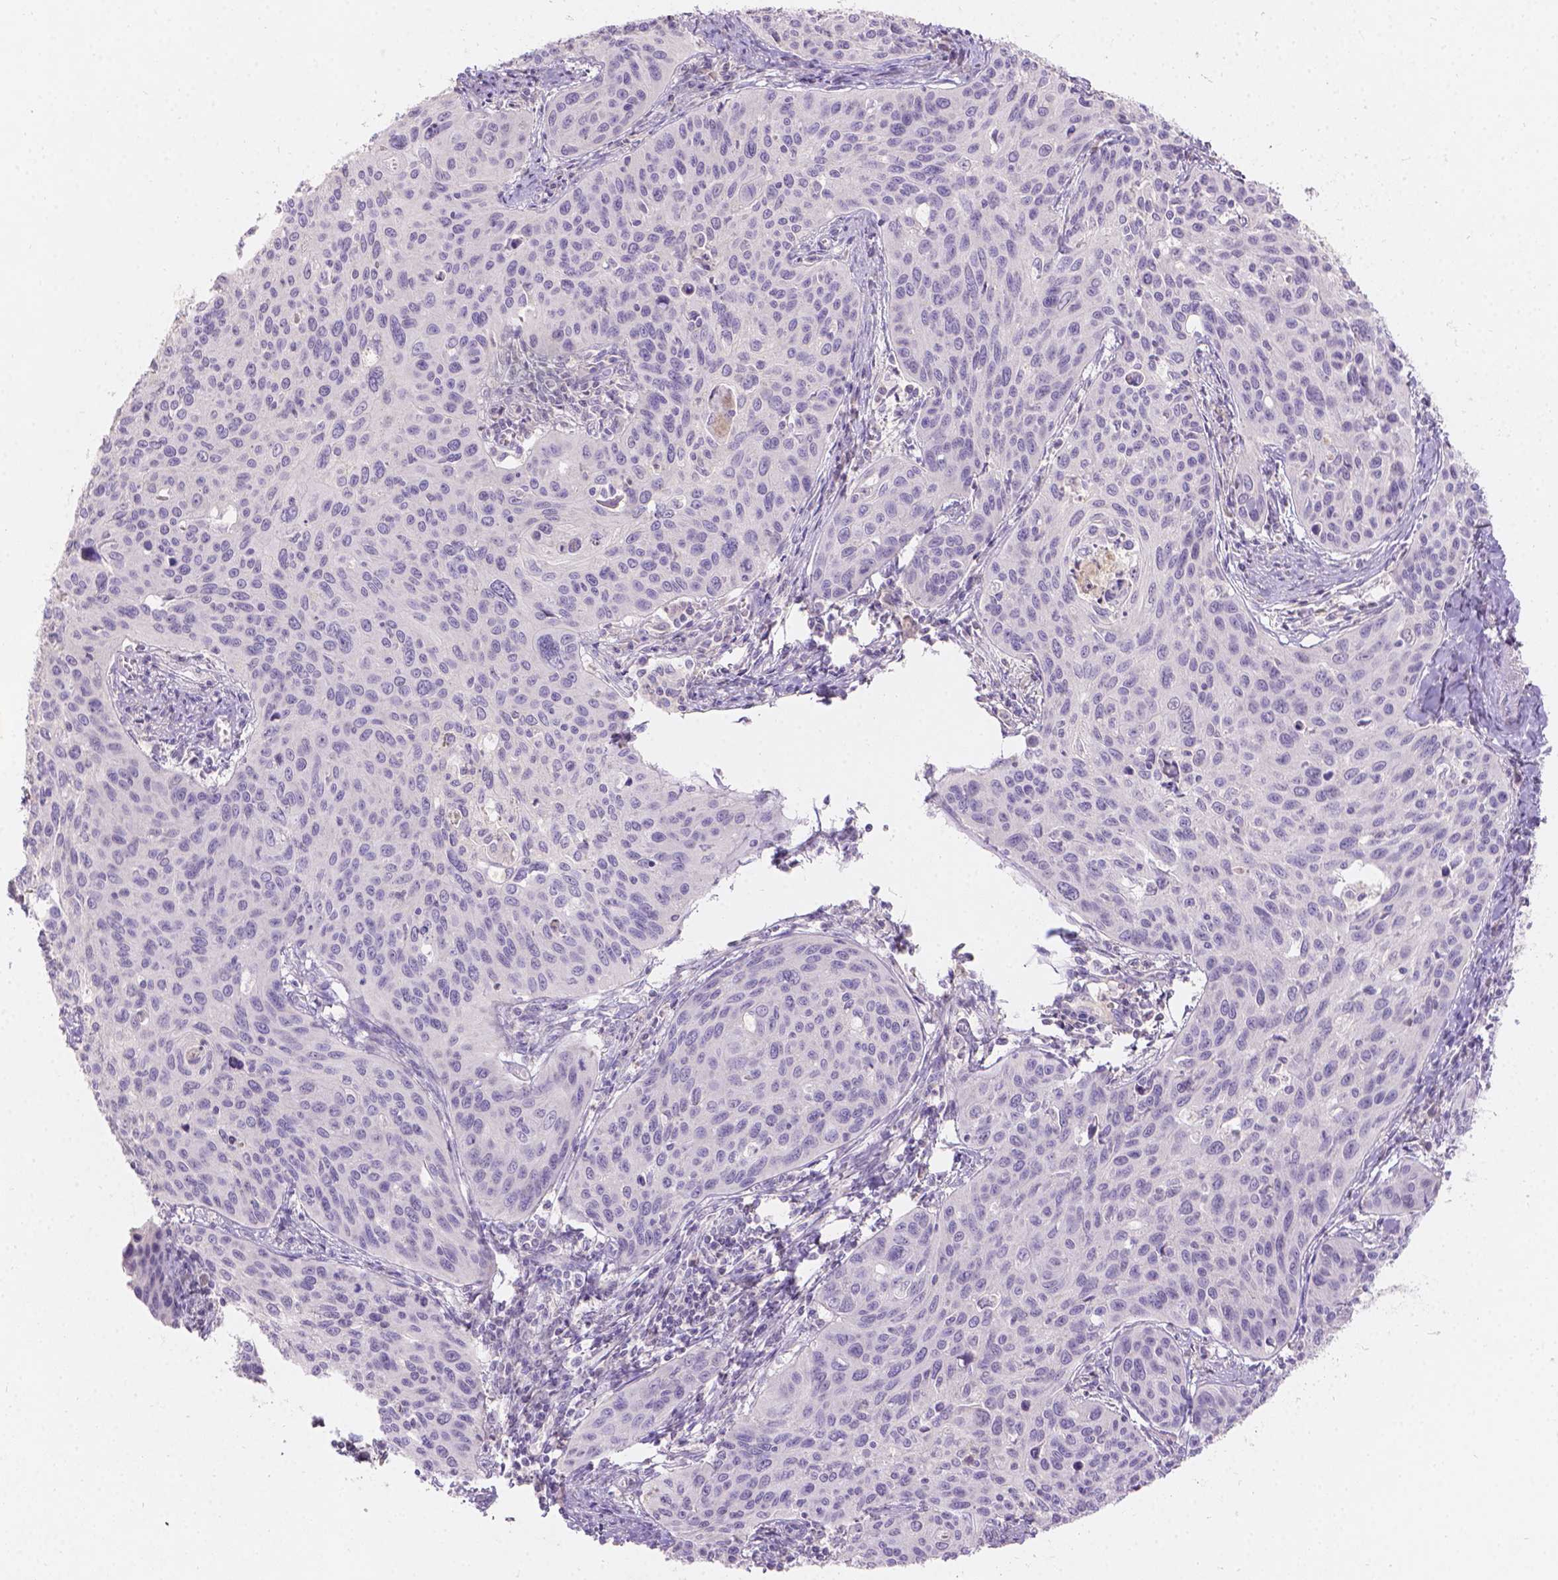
{"staining": {"intensity": "negative", "quantity": "none", "location": "none"}, "tissue": "cervical cancer", "cell_type": "Tumor cells", "image_type": "cancer", "snomed": [{"axis": "morphology", "description": "Squamous cell carcinoma, NOS"}, {"axis": "topography", "description": "Cervix"}], "caption": "Human cervical cancer stained for a protein using immunohistochemistry (IHC) displays no expression in tumor cells.", "gene": "DCAF4L1", "patient": {"sex": "female", "age": 31}}